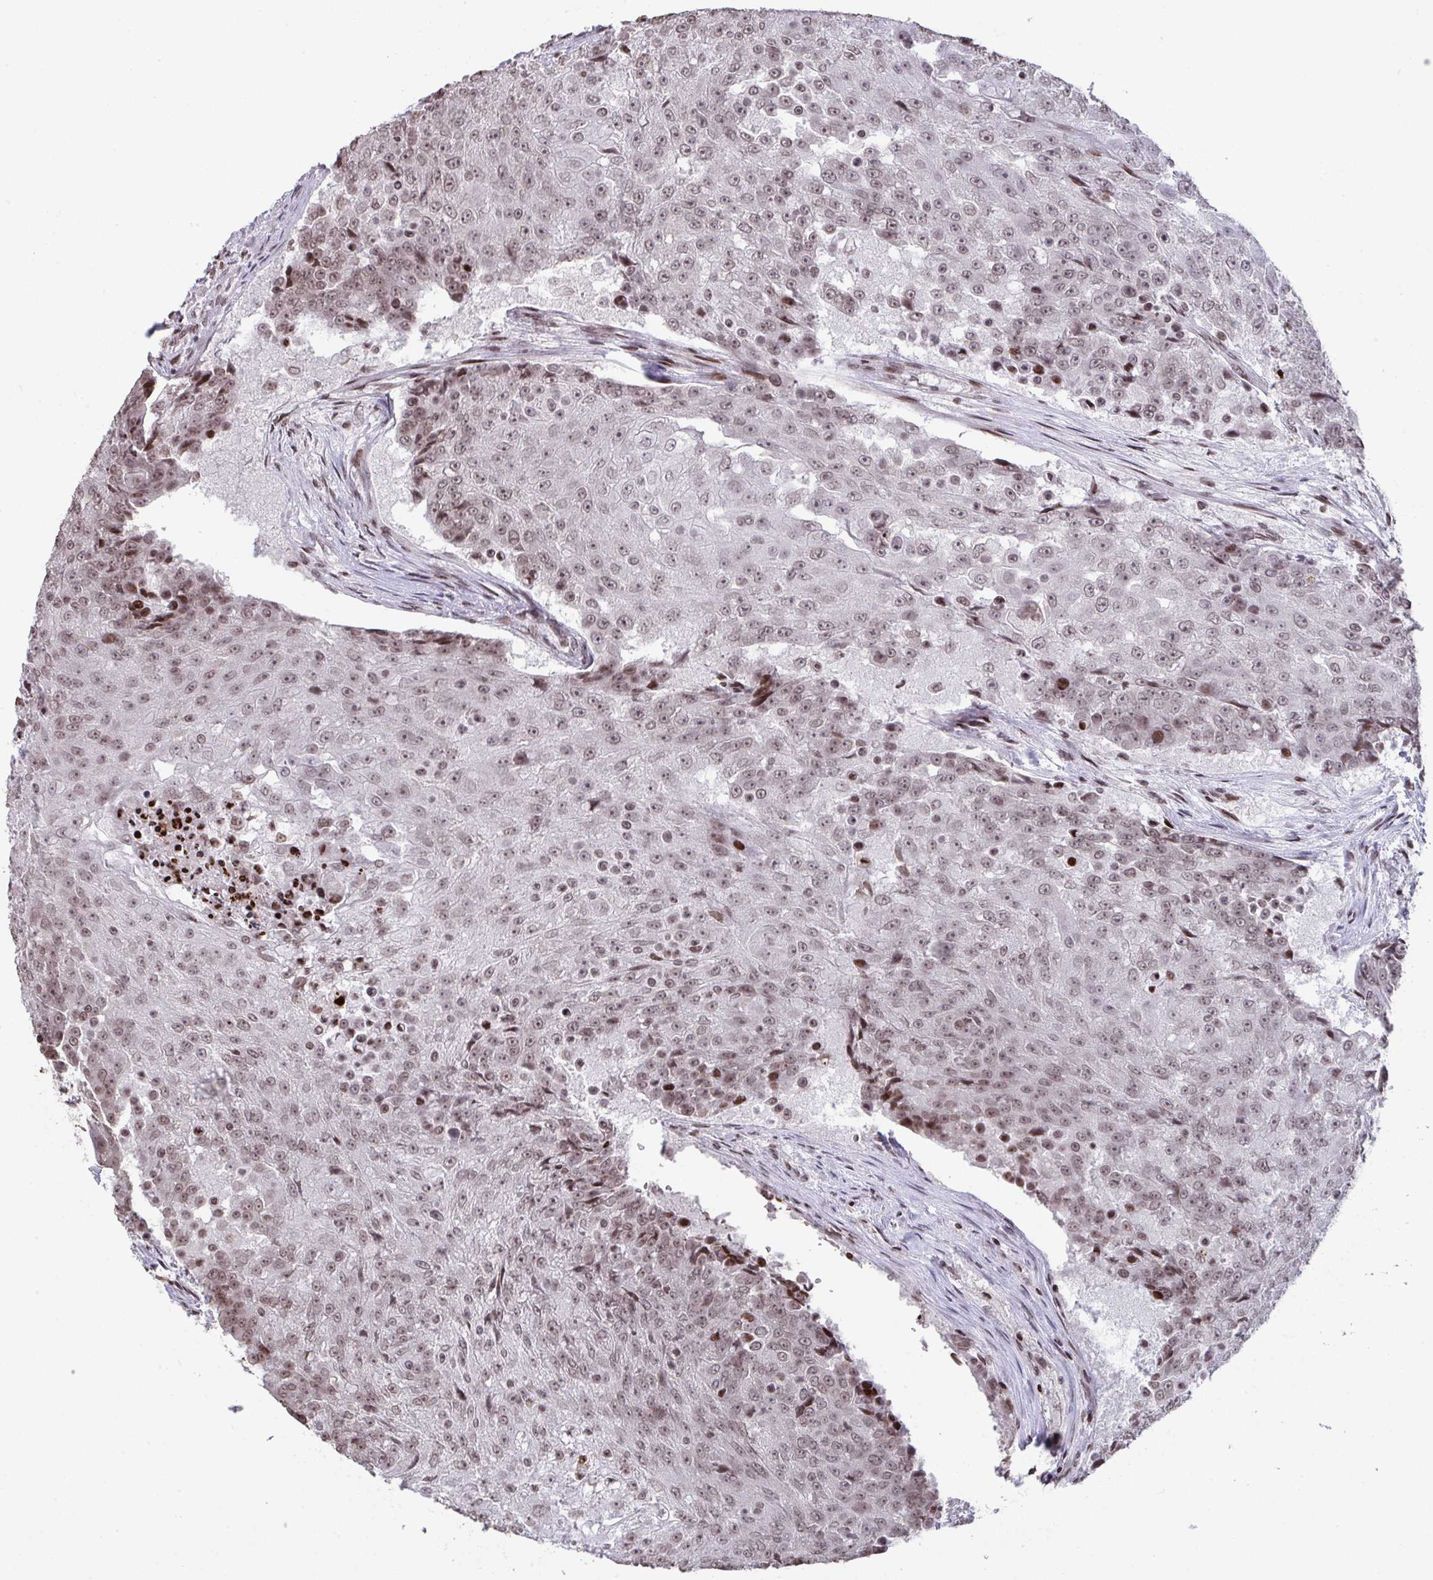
{"staining": {"intensity": "weak", "quantity": ">75%", "location": "nuclear"}, "tissue": "urothelial cancer", "cell_type": "Tumor cells", "image_type": "cancer", "snomed": [{"axis": "morphology", "description": "Urothelial carcinoma, High grade"}, {"axis": "topography", "description": "Urinary bladder"}], "caption": "Immunohistochemical staining of high-grade urothelial carcinoma demonstrates low levels of weak nuclear protein positivity in approximately >75% of tumor cells.", "gene": "NIP7", "patient": {"sex": "female", "age": 63}}